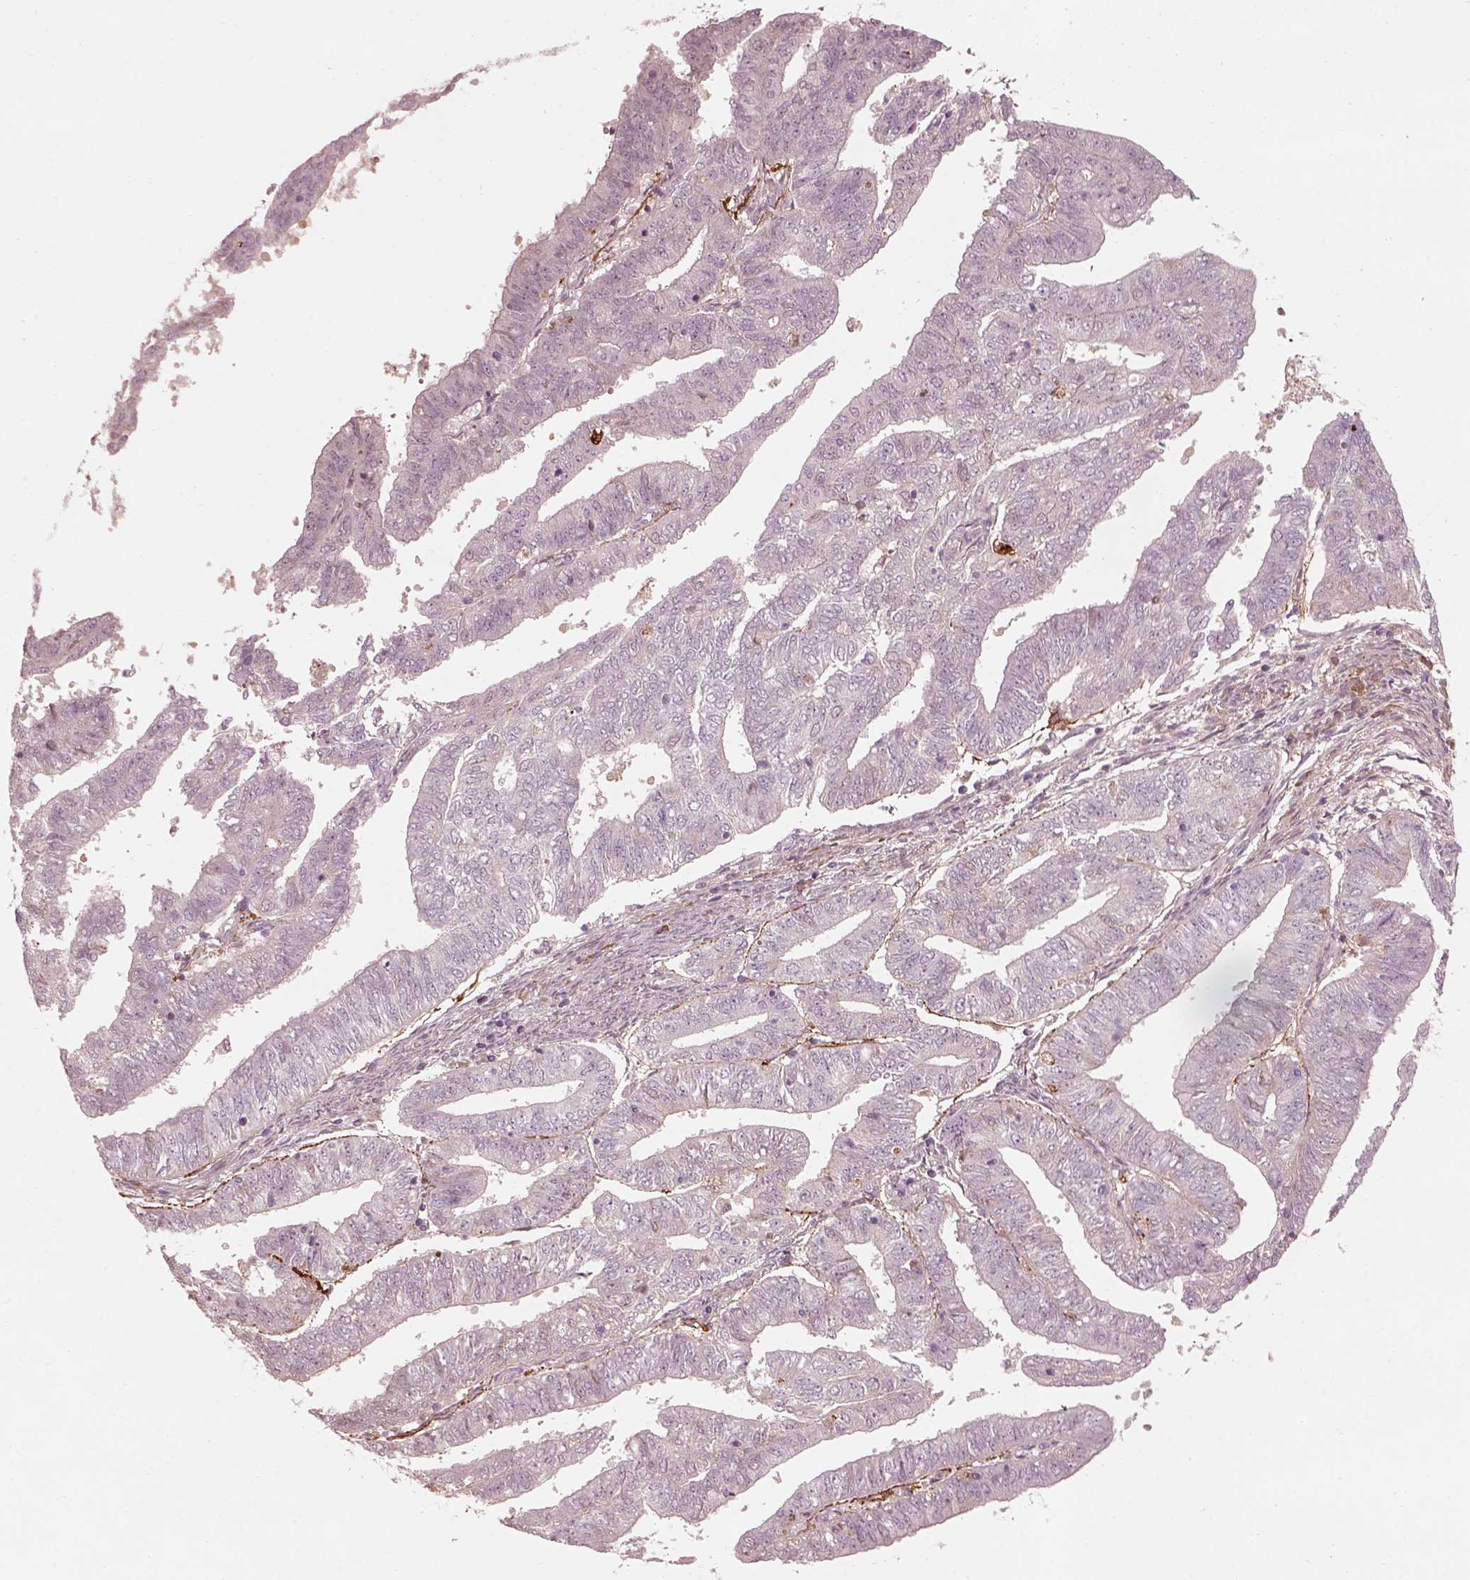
{"staining": {"intensity": "negative", "quantity": "none", "location": "none"}, "tissue": "endometrial cancer", "cell_type": "Tumor cells", "image_type": "cancer", "snomed": [{"axis": "morphology", "description": "Adenocarcinoma, NOS"}, {"axis": "topography", "description": "Endometrium"}], "caption": "DAB immunohistochemical staining of human adenocarcinoma (endometrial) shows no significant positivity in tumor cells. (Brightfield microscopy of DAB immunohistochemistry at high magnification).", "gene": "EFEMP1", "patient": {"sex": "female", "age": 82}}